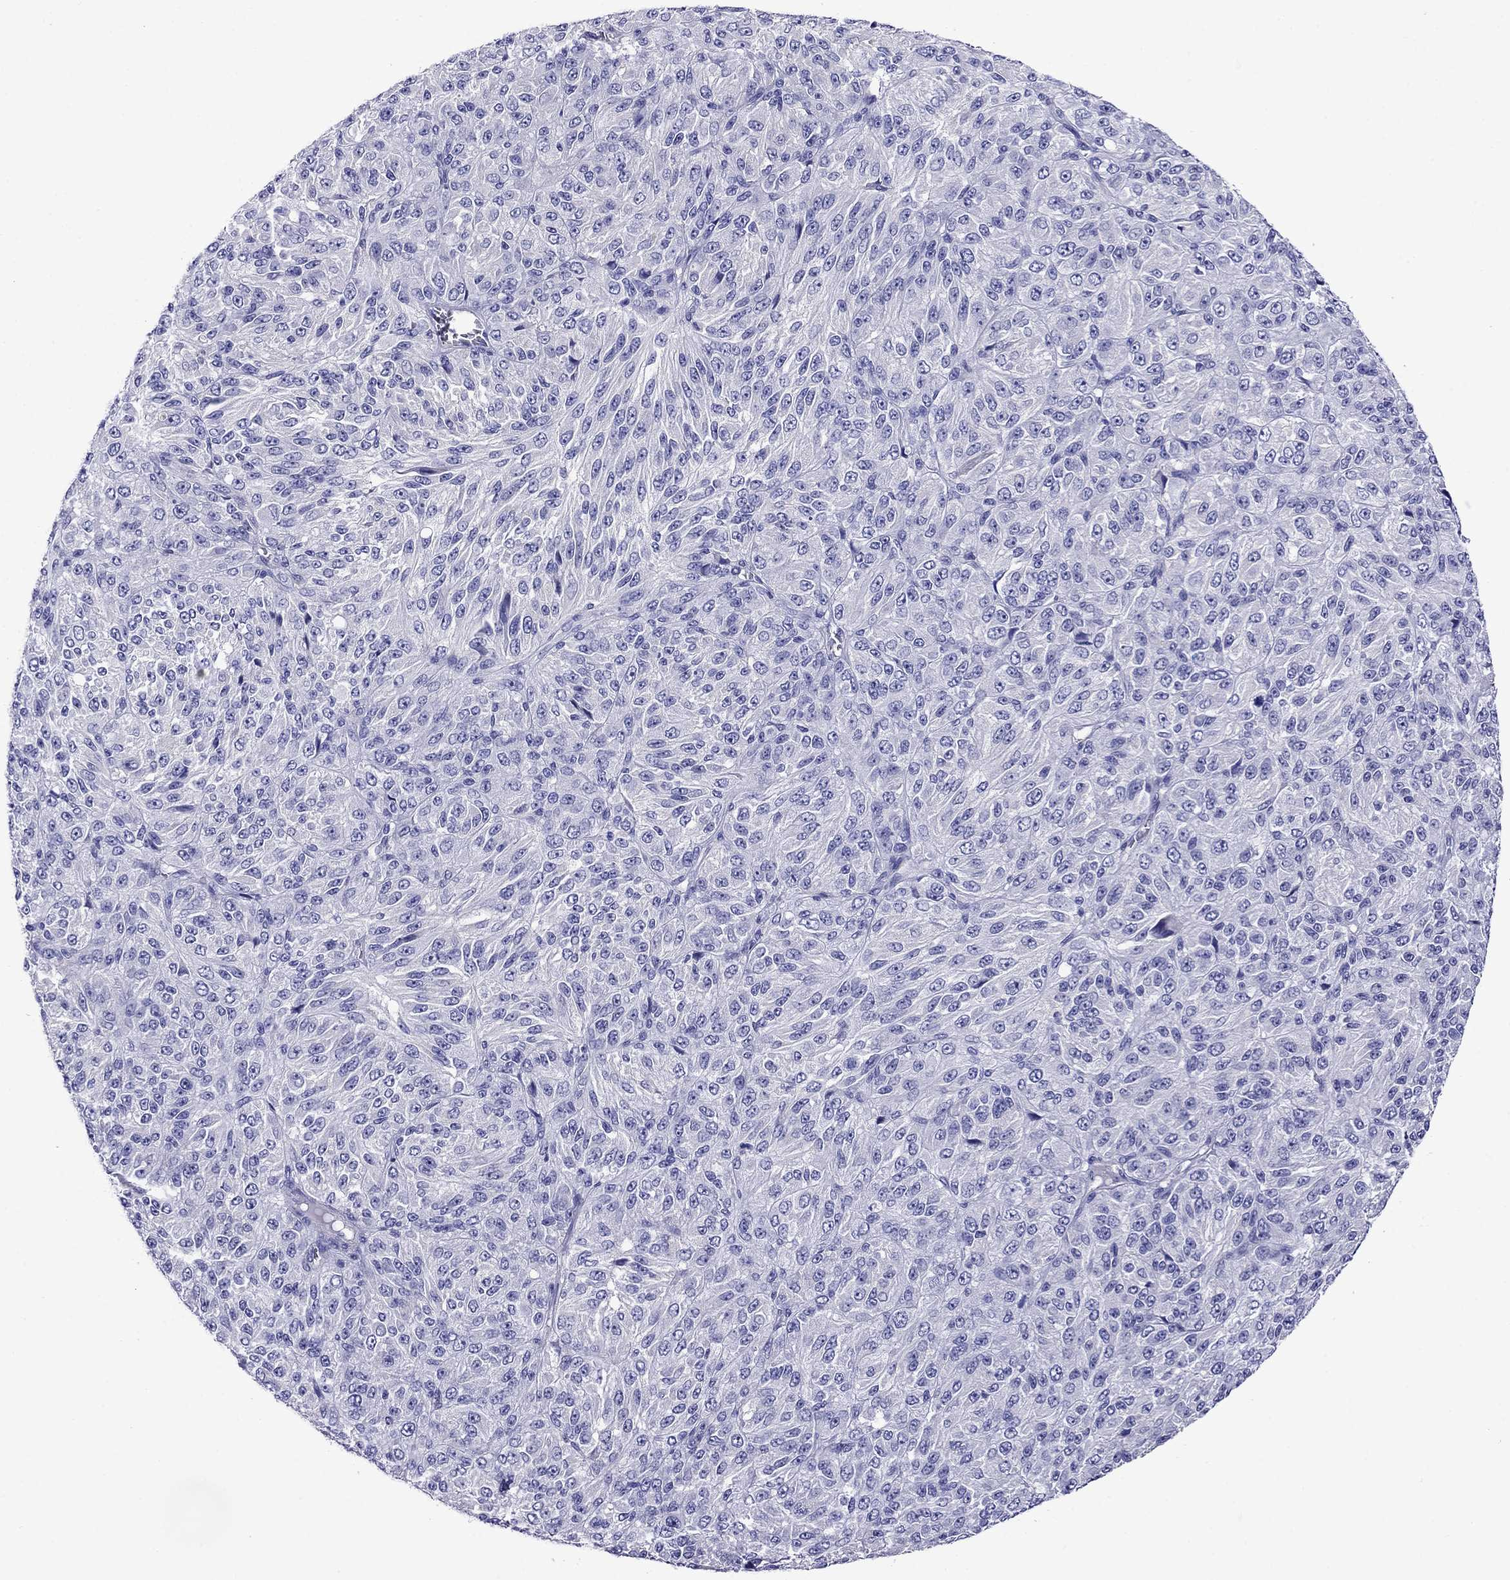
{"staining": {"intensity": "negative", "quantity": "none", "location": "none"}, "tissue": "melanoma", "cell_type": "Tumor cells", "image_type": "cancer", "snomed": [{"axis": "morphology", "description": "Malignant melanoma, Metastatic site"}, {"axis": "topography", "description": "Brain"}], "caption": "Malignant melanoma (metastatic site) was stained to show a protein in brown. There is no significant expression in tumor cells.", "gene": "SCG2", "patient": {"sex": "female", "age": 56}}